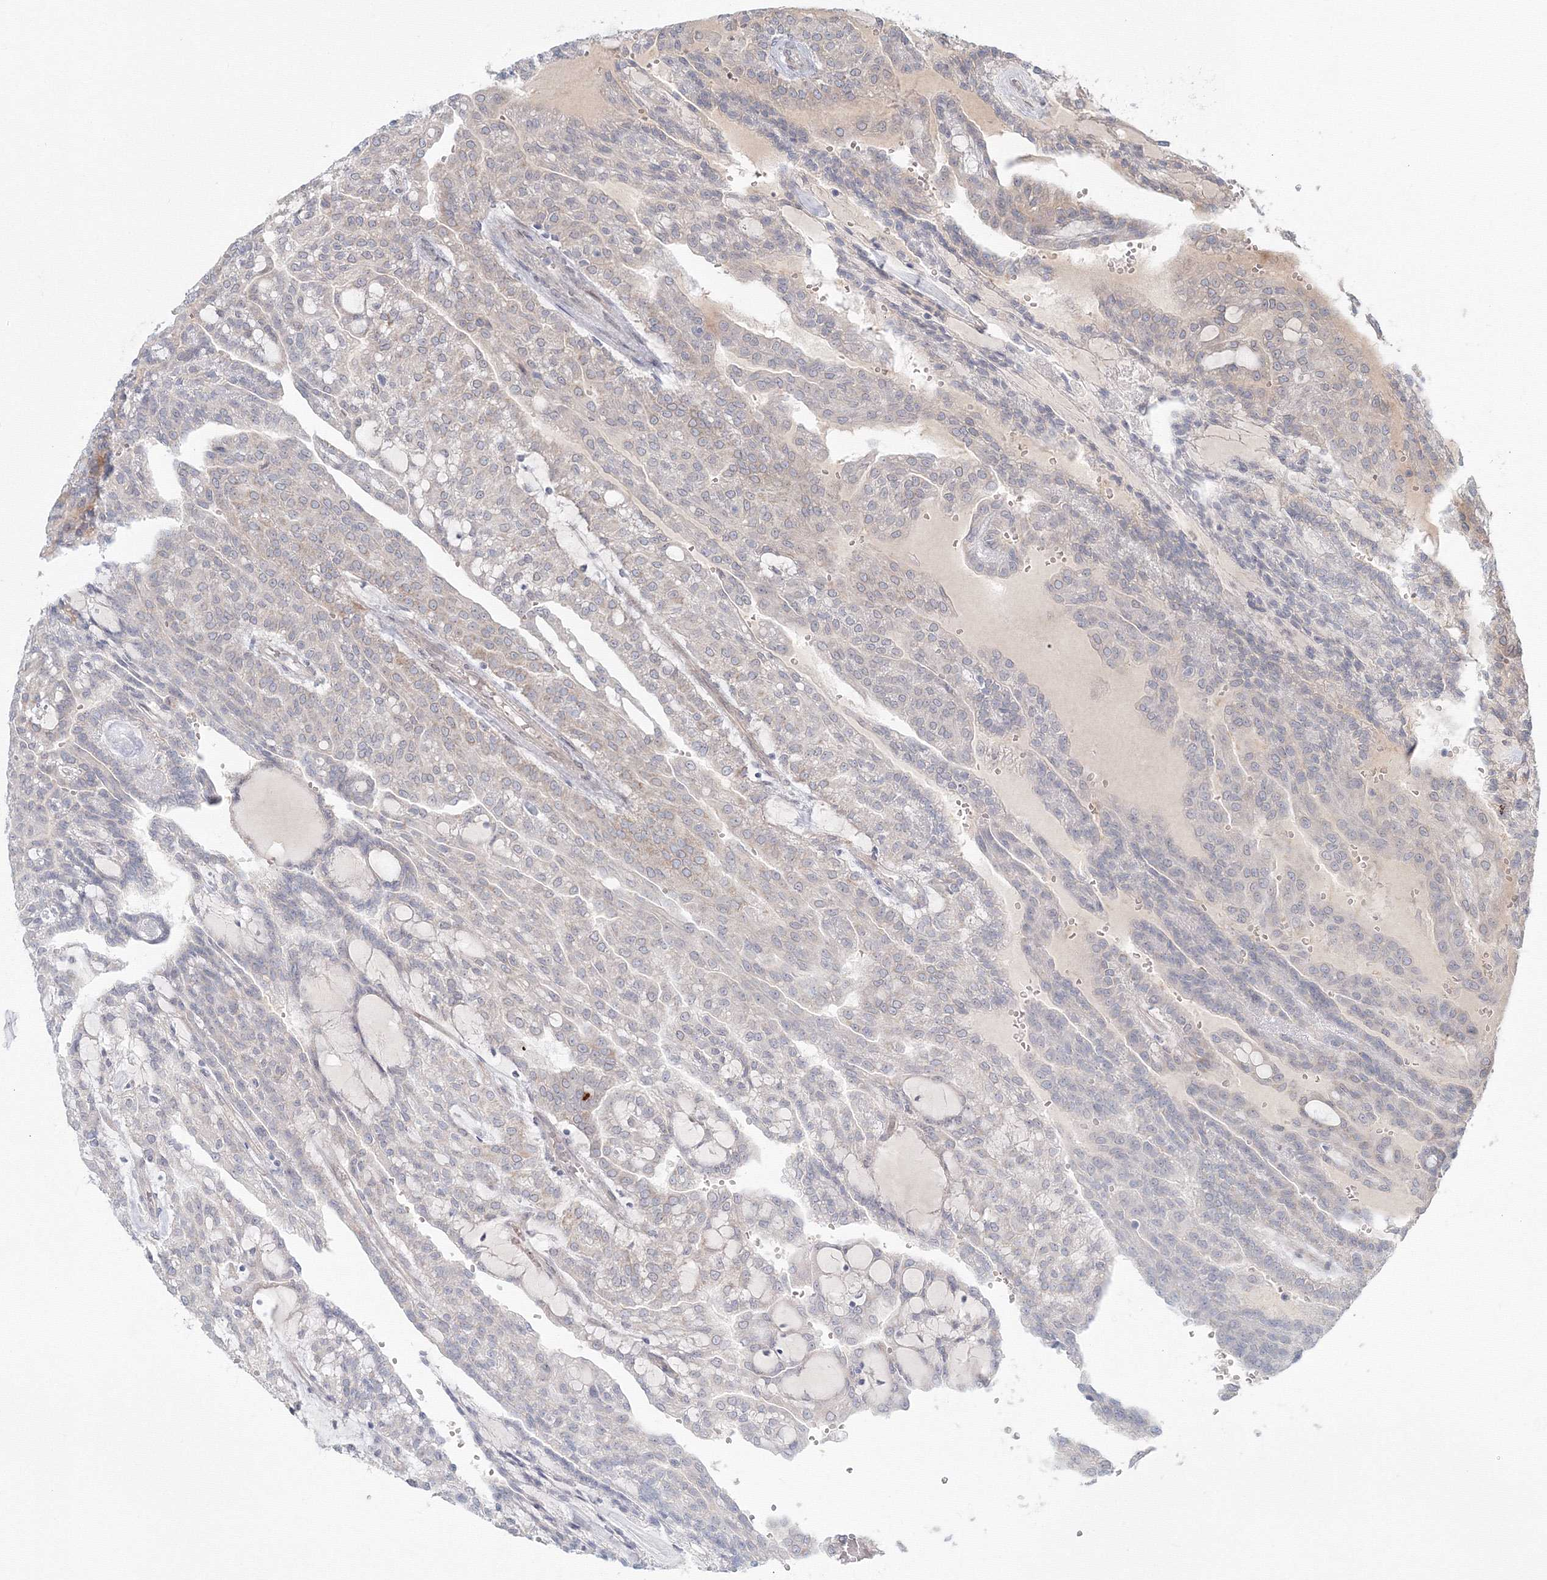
{"staining": {"intensity": "negative", "quantity": "none", "location": "none"}, "tissue": "renal cancer", "cell_type": "Tumor cells", "image_type": "cancer", "snomed": [{"axis": "morphology", "description": "Adenocarcinoma, NOS"}, {"axis": "topography", "description": "Kidney"}], "caption": "Tumor cells show no significant protein expression in renal cancer.", "gene": "SH3PXD2A", "patient": {"sex": "male", "age": 63}}